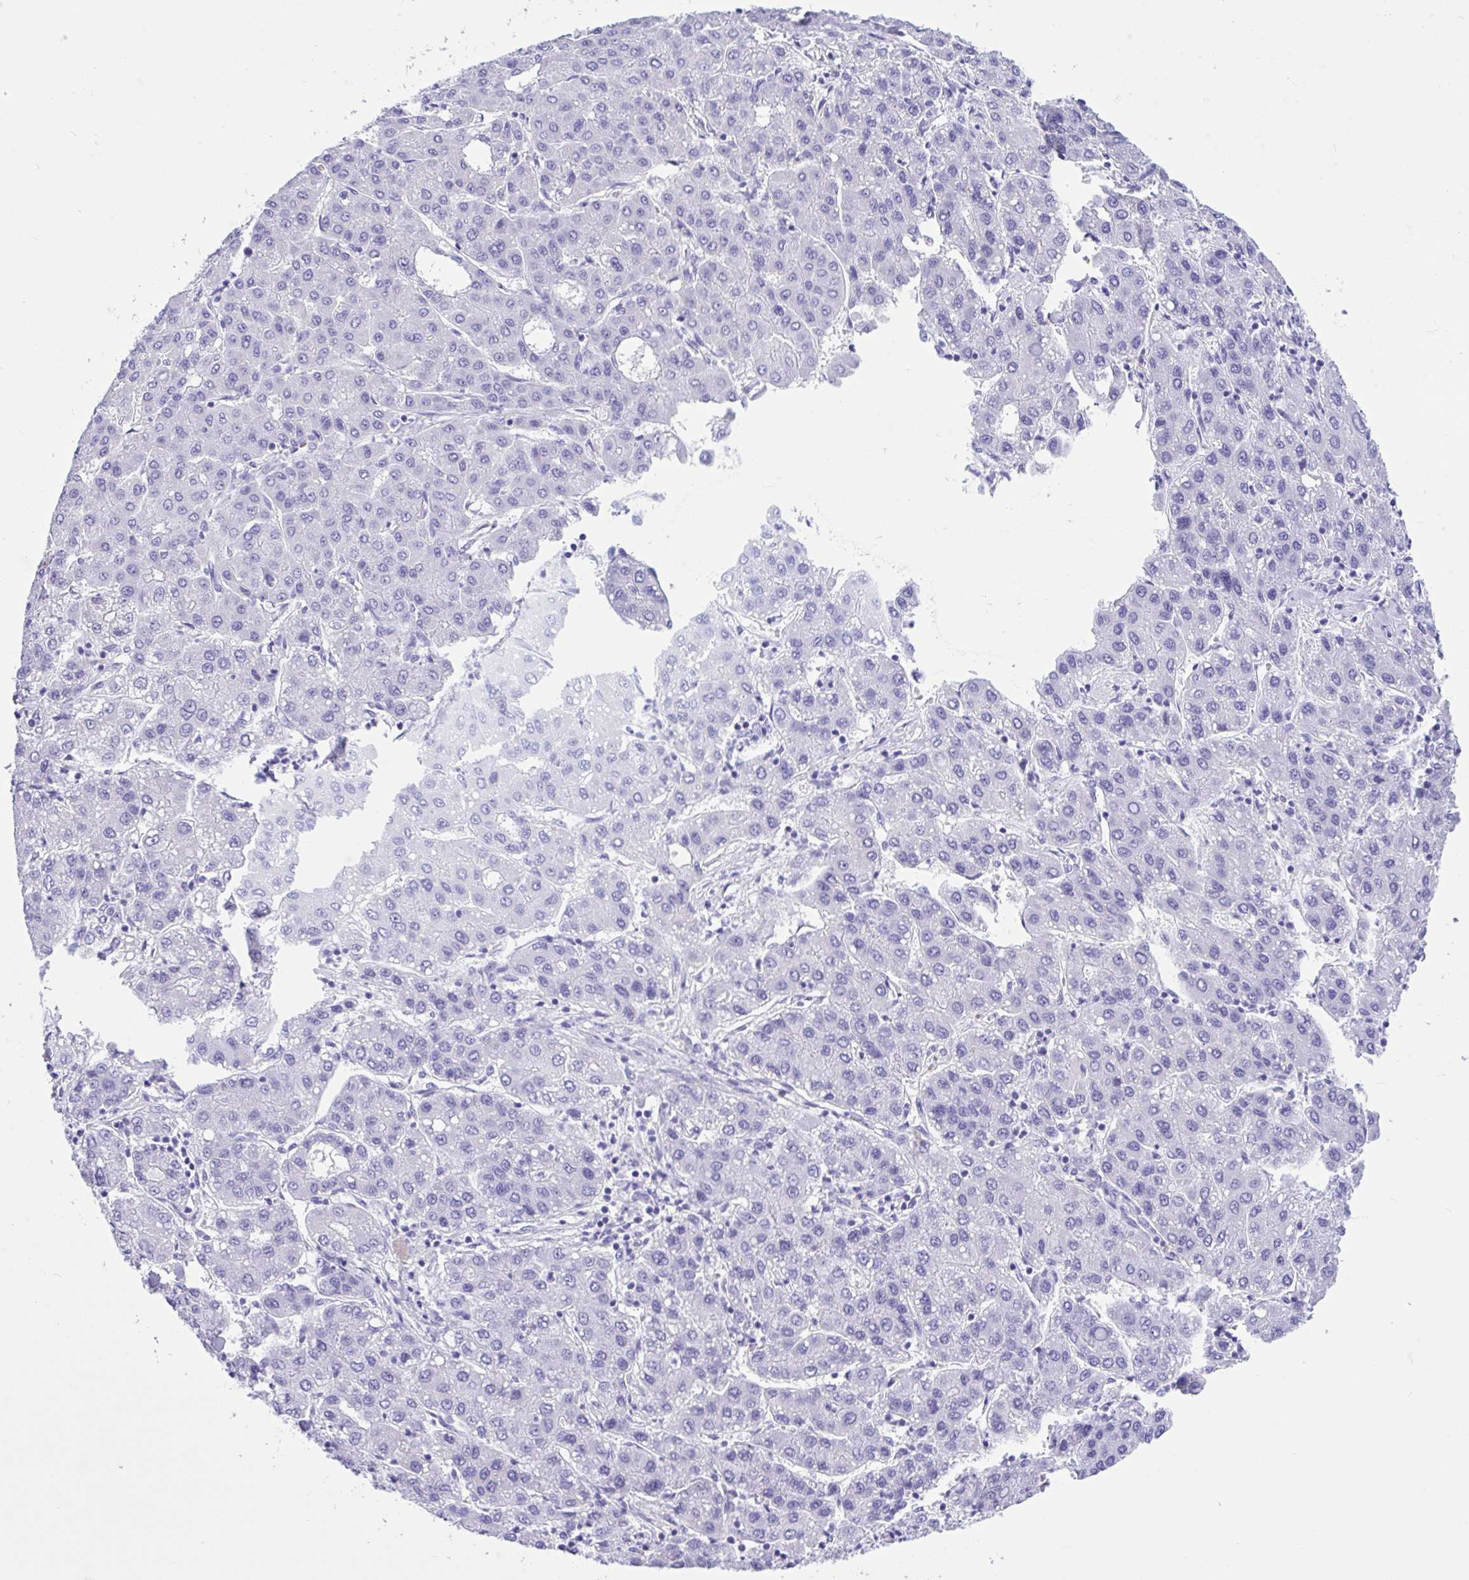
{"staining": {"intensity": "negative", "quantity": "none", "location": "none"}, "tissue": "liver cancer", "cell_type": "Tumor cells", "image_type": "cancer", "snomed": [{"axis": "morphology", "description": "Carcinoma, Hepatocellular, NOS"}, {"axis": "topography", "description": "Liver"}], "caption": "The micrograph exhibits no significant expression in tumor cells of hepatocellular carcinoma (liver). (DAB (3,3'-diaminobenzidine) immunohistochemistry (IHC), high magnification).", "gene": "OR4N4", "patient": {"sex": "male", "age": 65}}